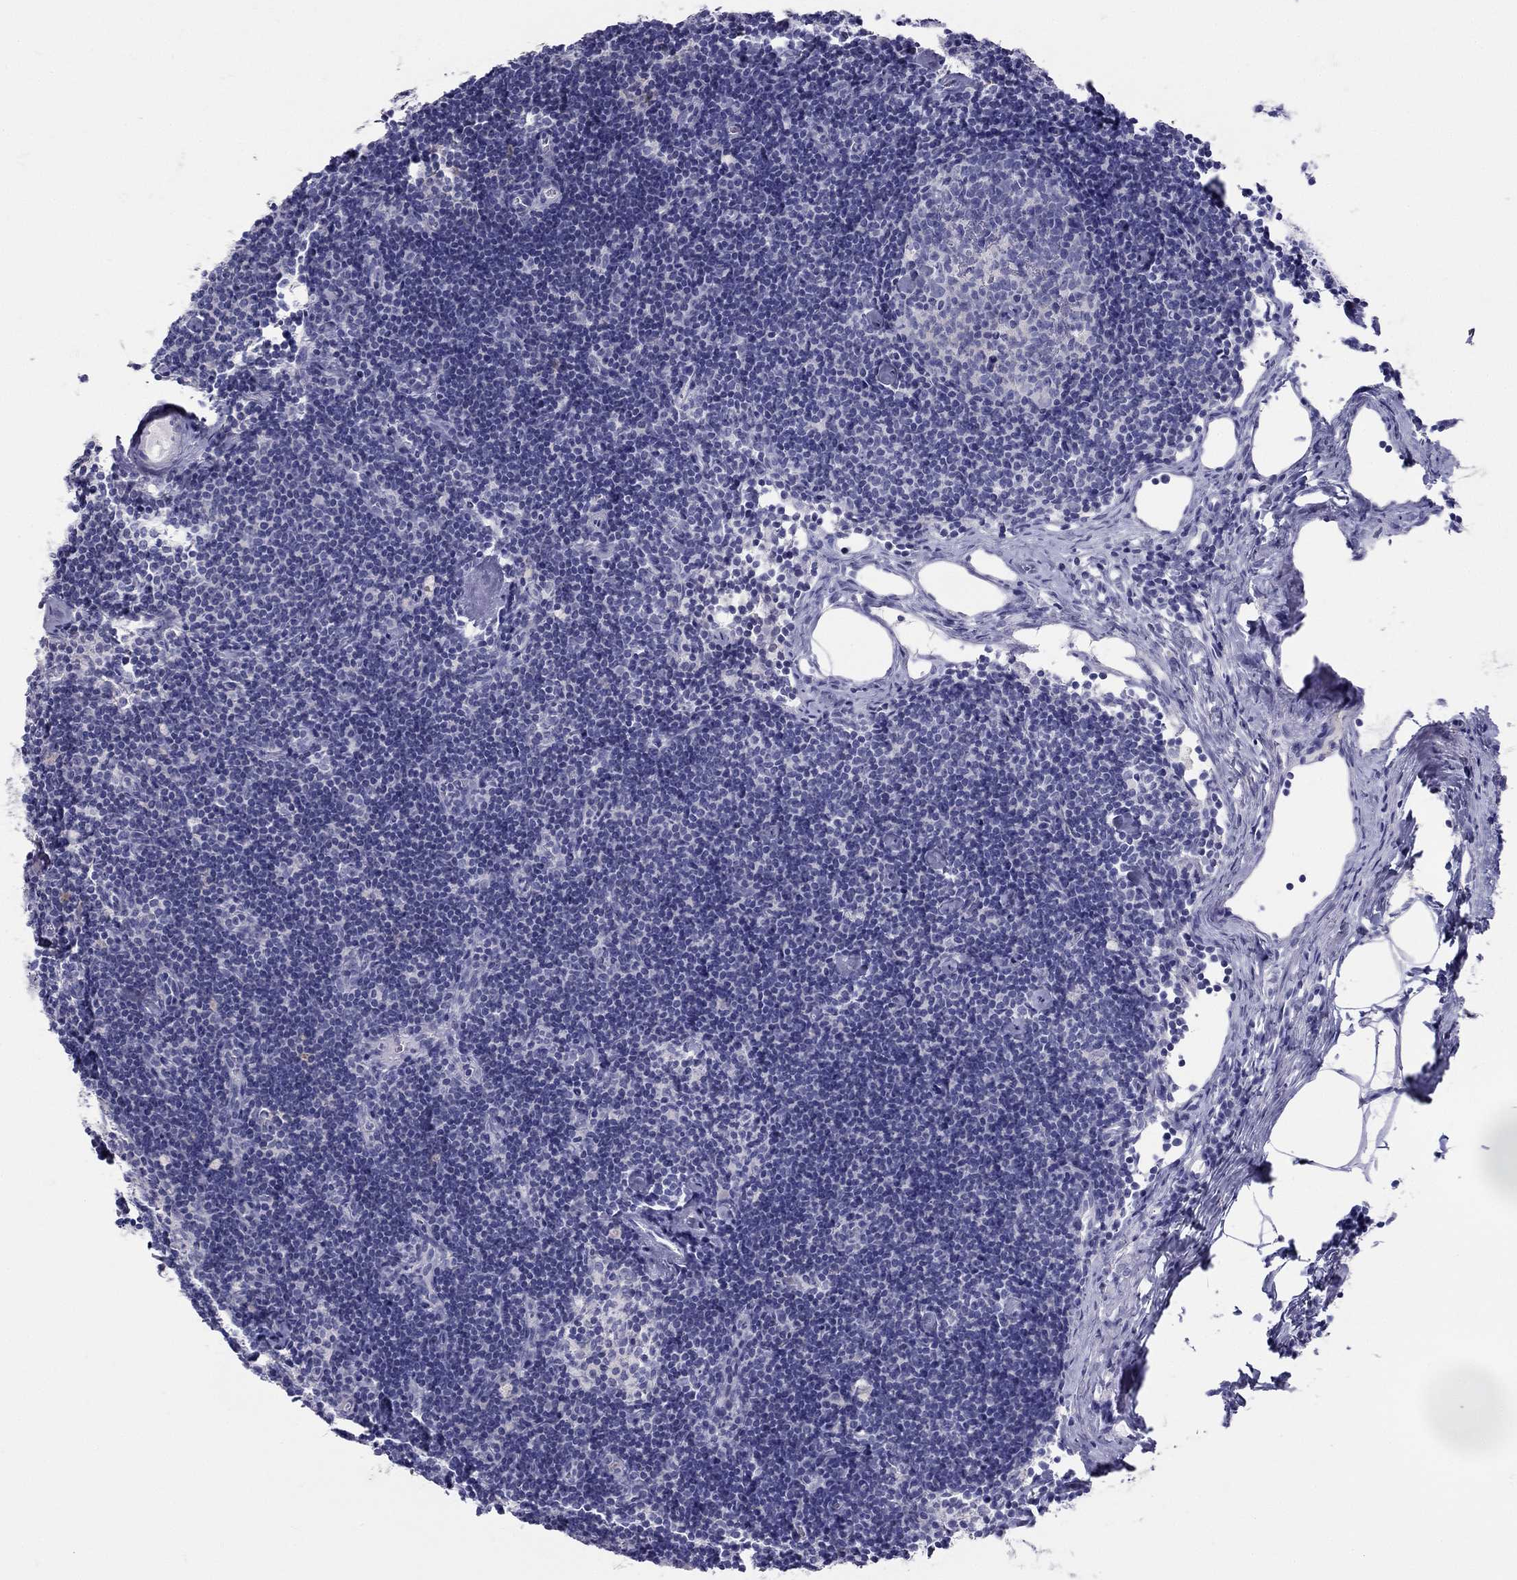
{"staining": {"intensity": "negative", "quantity": "none", "location": "none"}, "tissue": "lymph node", "cell_type": "Germinal center cells", "image_type": "normal", "snomed": [{"axis": "morphology", "description": "Normal tissue, NOS"}, {"axis": "topography", "description": "Lymph node"}], "caption": "The photomicrograph shows no staining of germinal center cells in unremarkable lymph node. (DAB immunohistochemistry (IHC), high magnification).", "gene": "RFLNA", "patient": {"sex": "female", "age": 42}}